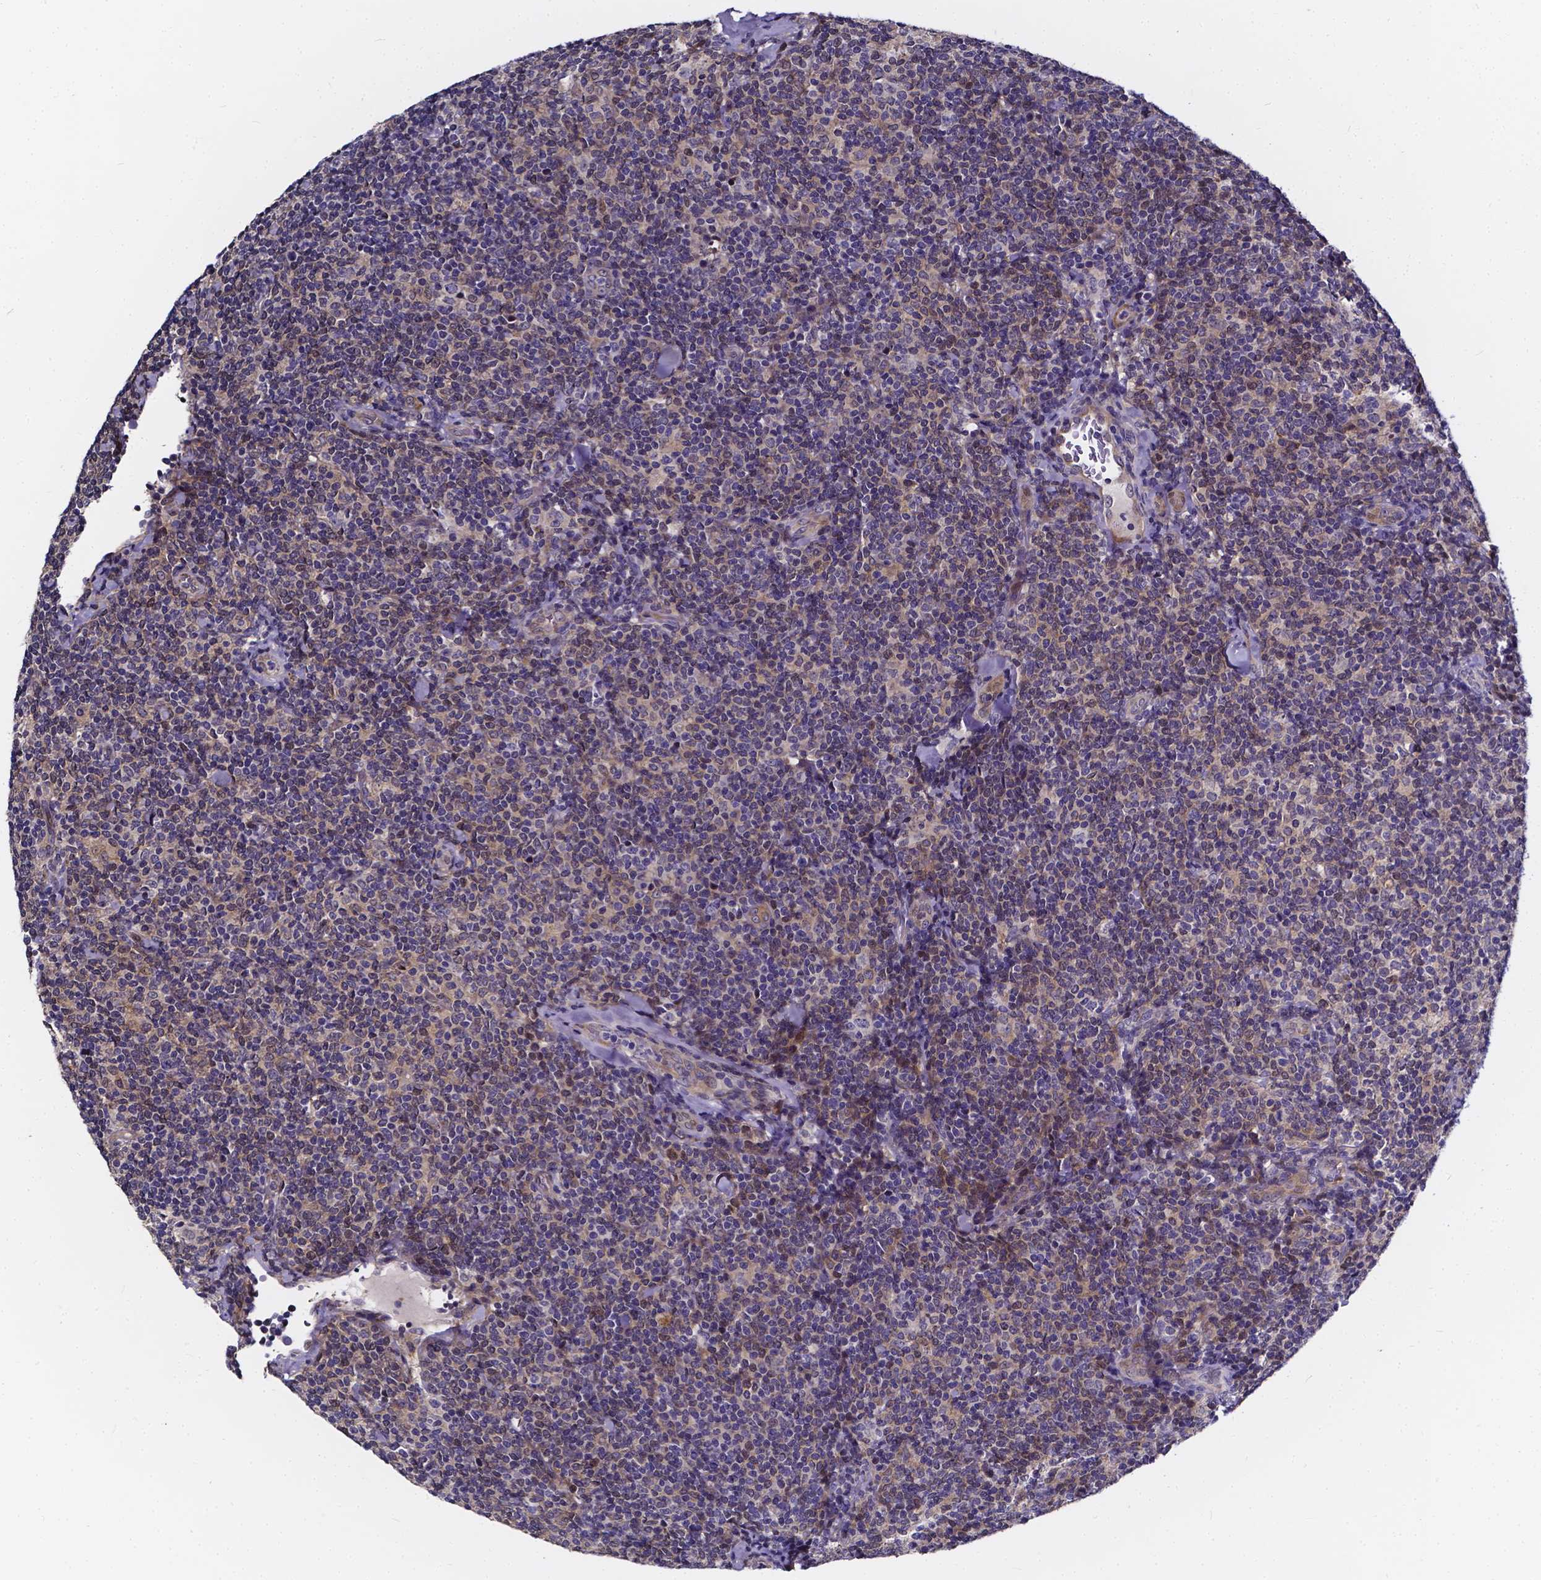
{"staining": {"intensity": "negative", "quantity": "none", "location": "none"}, "tissue": "lymphoma", "cell_type": "Tumor cells", "image_type": "cancer", "snomed": [{"axis": "morphology", "description": "Malignant lymphoma, non-Hodgkin's type, Low grade"}, {"axis": "topography", "description": "Lymph node"}], "caption": "This photomicrograph is of malignant lymphoma, non-Hodgkin's type (low-grade) stained with immunohistochemistry (IHC) to label a protein in brown with the nuclei are counter-stained blue. There is no staining in tumor cells.", "gene": "SOWAHA", "patient": {"sex": "female", "age": 56}}